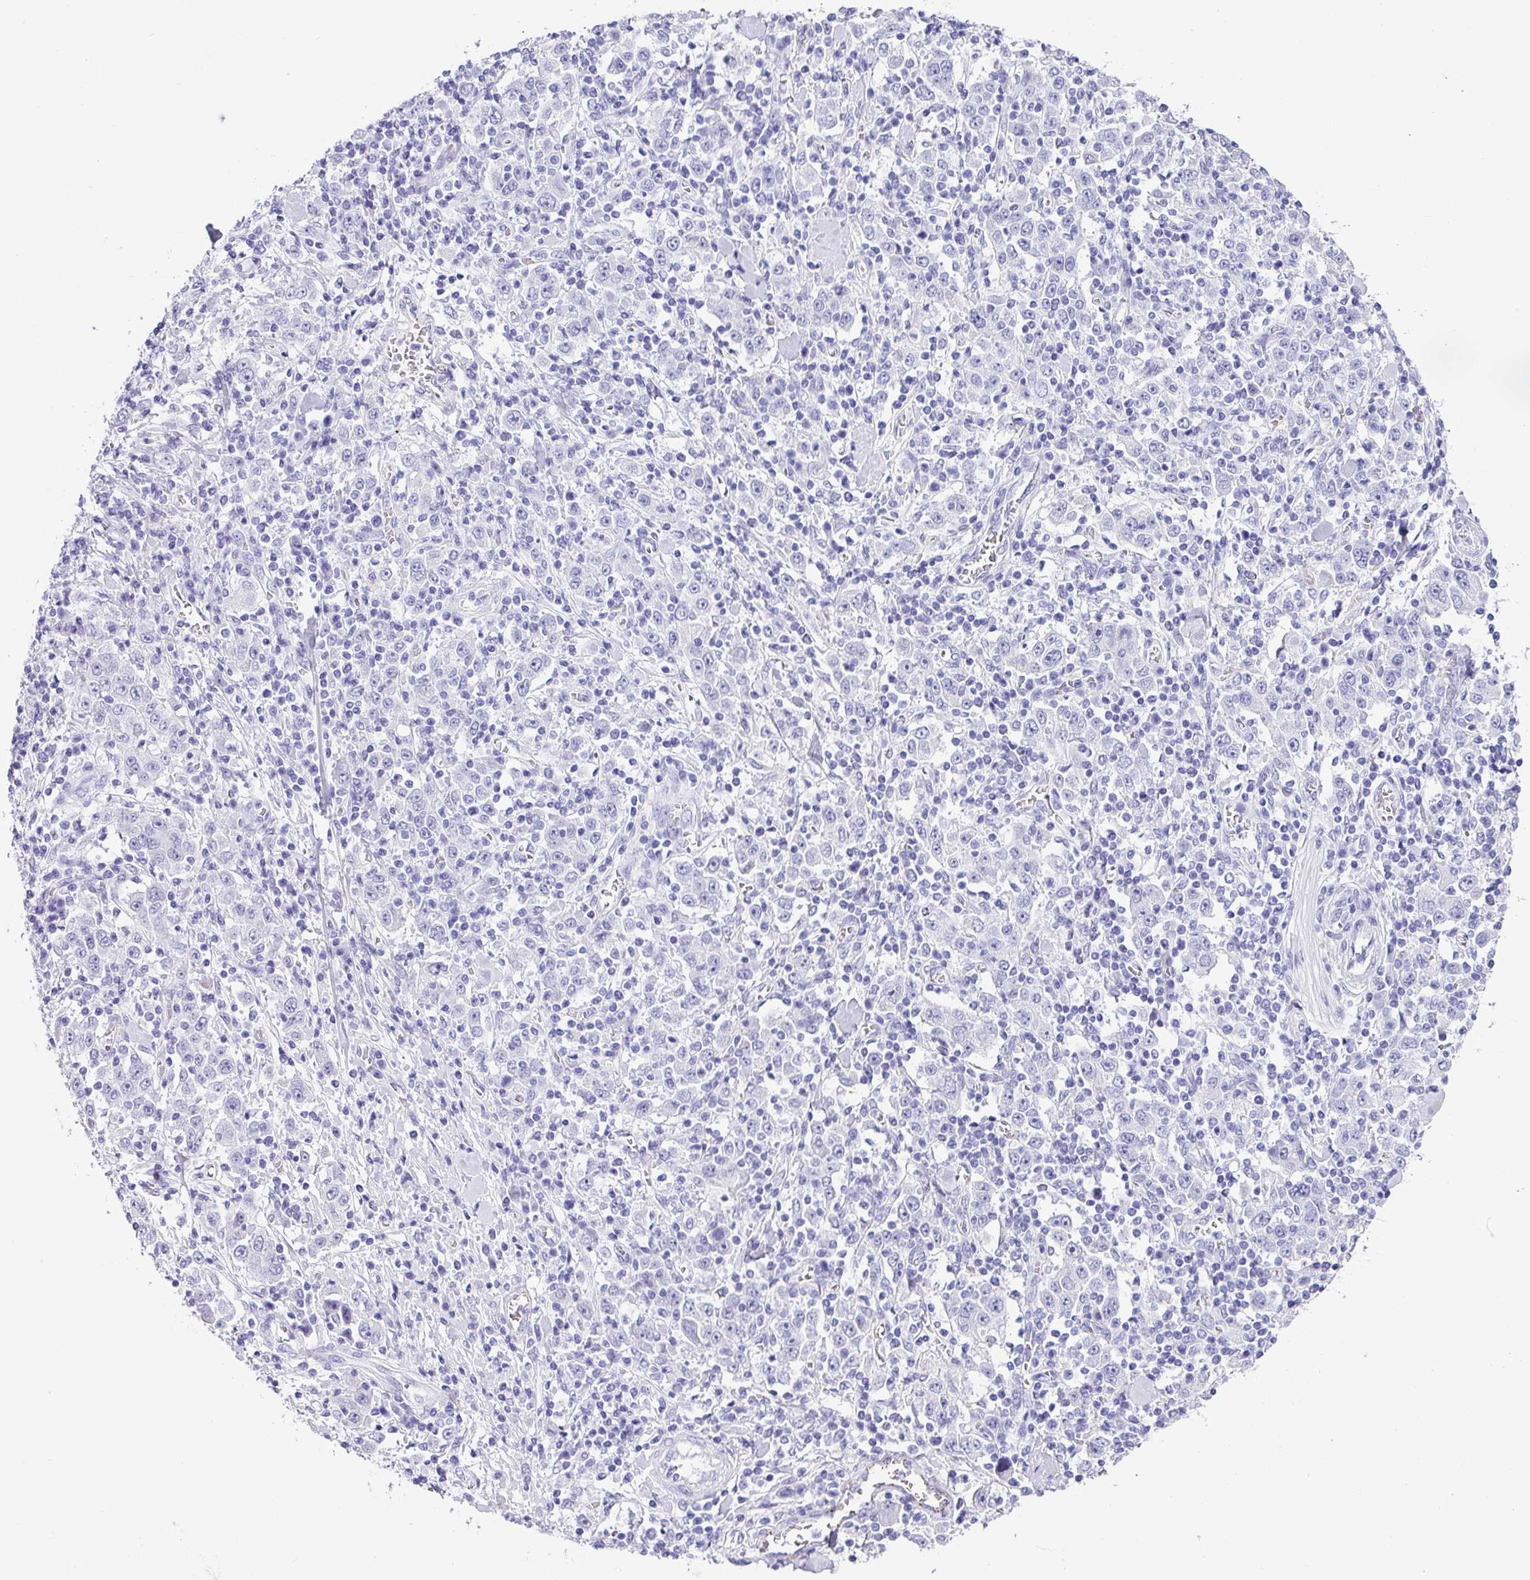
{"staining": {"intensity": "negative", "quantity": "none", "location": "none"}, "tissue": "stomach cancer", "cell_type": "Tumor cells", "image_type": "cancer", "snomed": [{"axis": "morphology", "description": "Normal tissue, NOS"}, {"axis": "morphology", "description": "Adenocarcinoma, NOS"}, {"axis": "topography", "description": "Stomach, upper"}, {"axis": "topography", "description": "Stomach"}], "caption": "A high-resolution photomicrograph shows immunohistochemistry staining of stomach cancer (adenocarcinoma), which reveals no significant positivity in tumor cells. The staining is performed using DAB (3,3'-diaminobenzidine) brown chromogen with nuclei counter-stained in using hematoxylin.", "gene": "ZG16", "patient": {"sex": "male", "age": 59}}